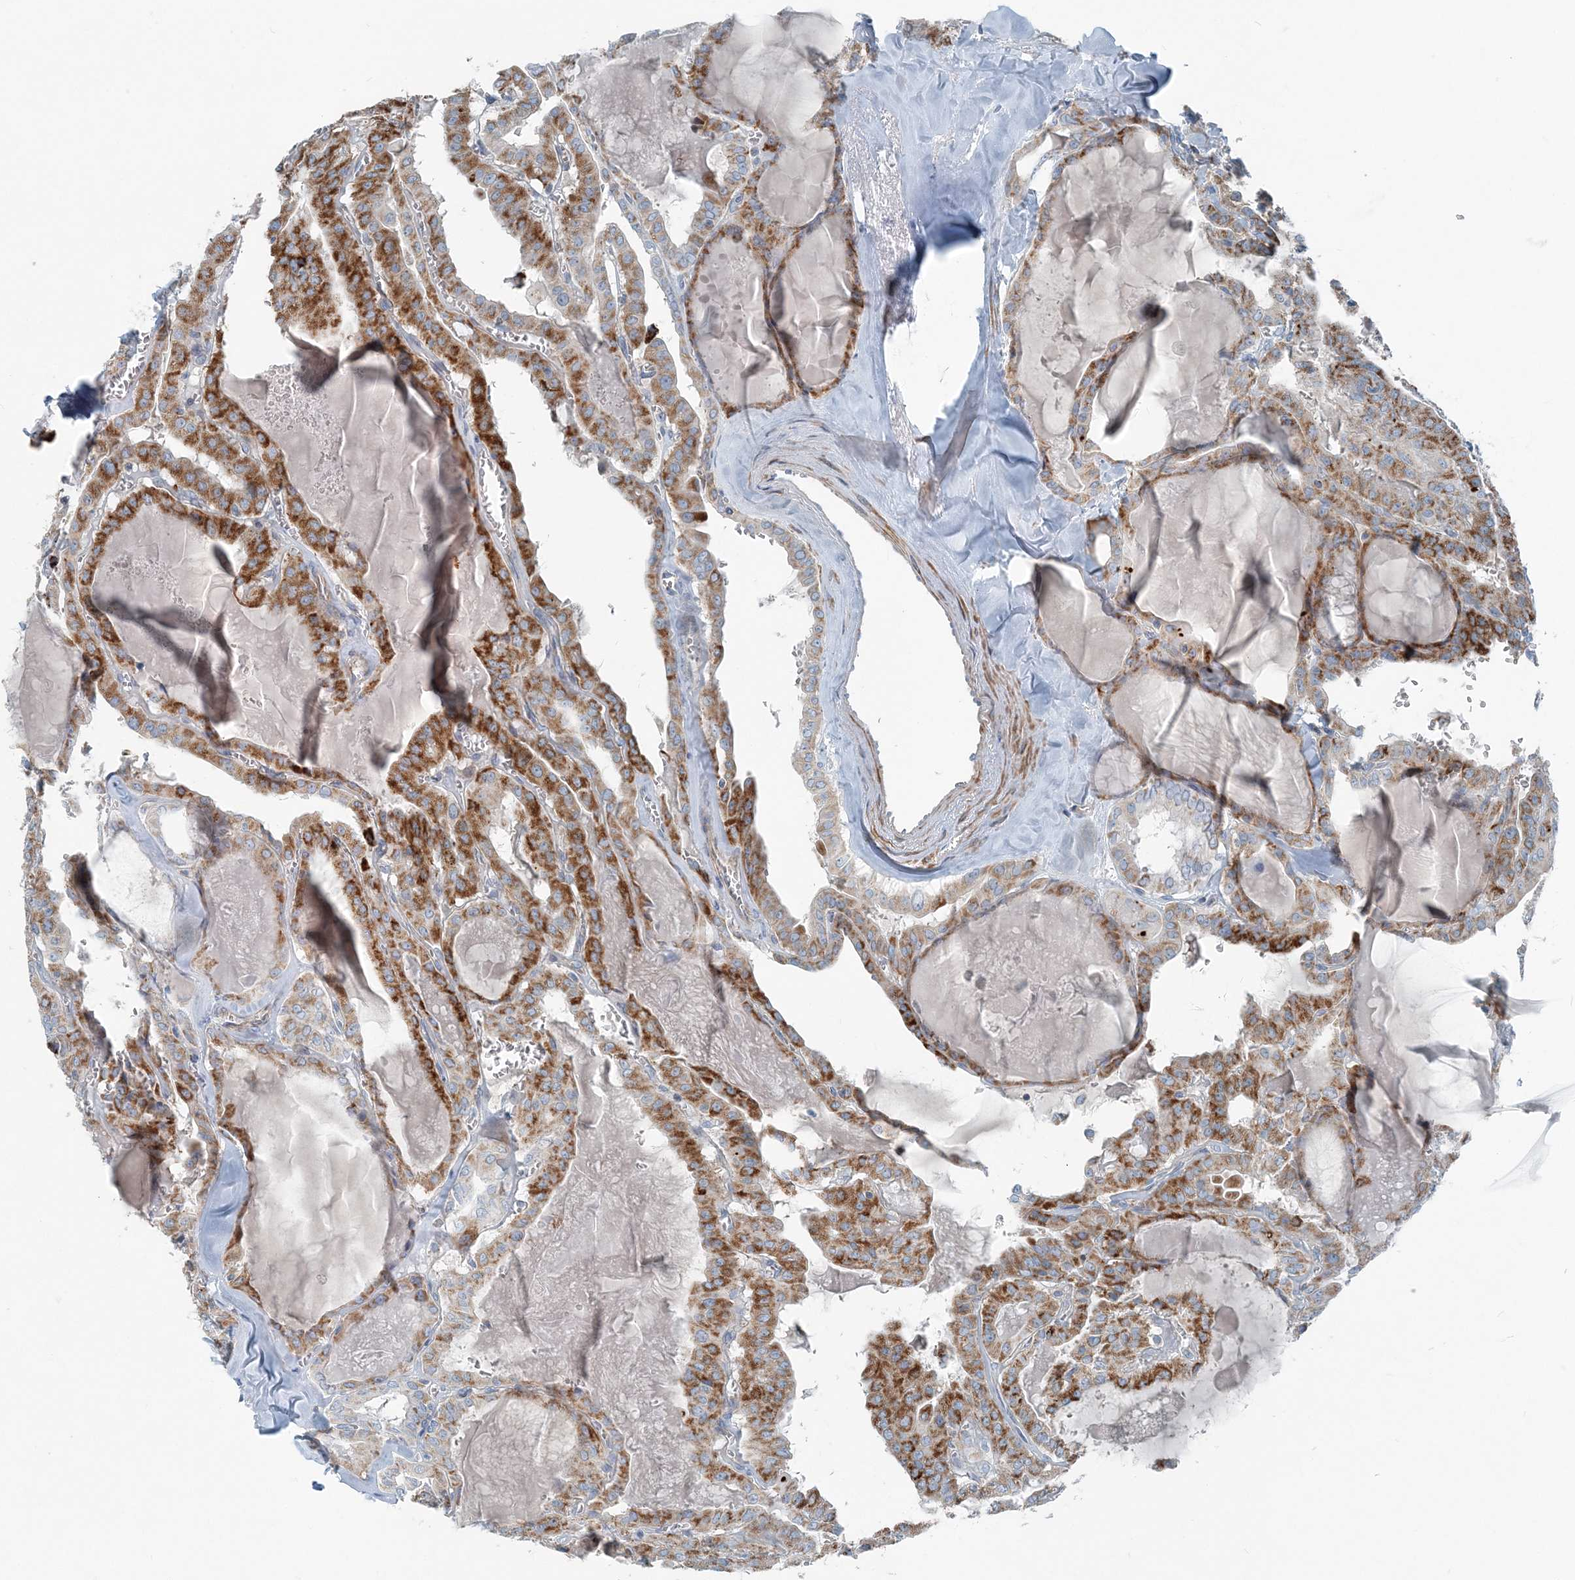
{"staining": {"intensity": "strong", "quantity": "25%-75%", "location": "cytoplasmic/membranous"}, "tissue": "thyroid cancer", "cell_type": "Tumor cells", "image_type": "cancer", "snomed": [{"axis": "morphology", "description": "Papillary adenocarcinoma, NOS"}, {"axis": "topography", "description": "Thyroid gland"}], "caption": "Immunohistochemistry histopathology image of neoplastic tissue: human thyroid cancer (papillary adenocarcinoma) stained using IHC shows high levels of strong protein expression localized specifically in the cytoplasmic/membranous of tumor cells, appearing as a cytoplasmic/membranous brown color.", "gene": "INTU", "patient": {"sex": "male", "age": 52}}